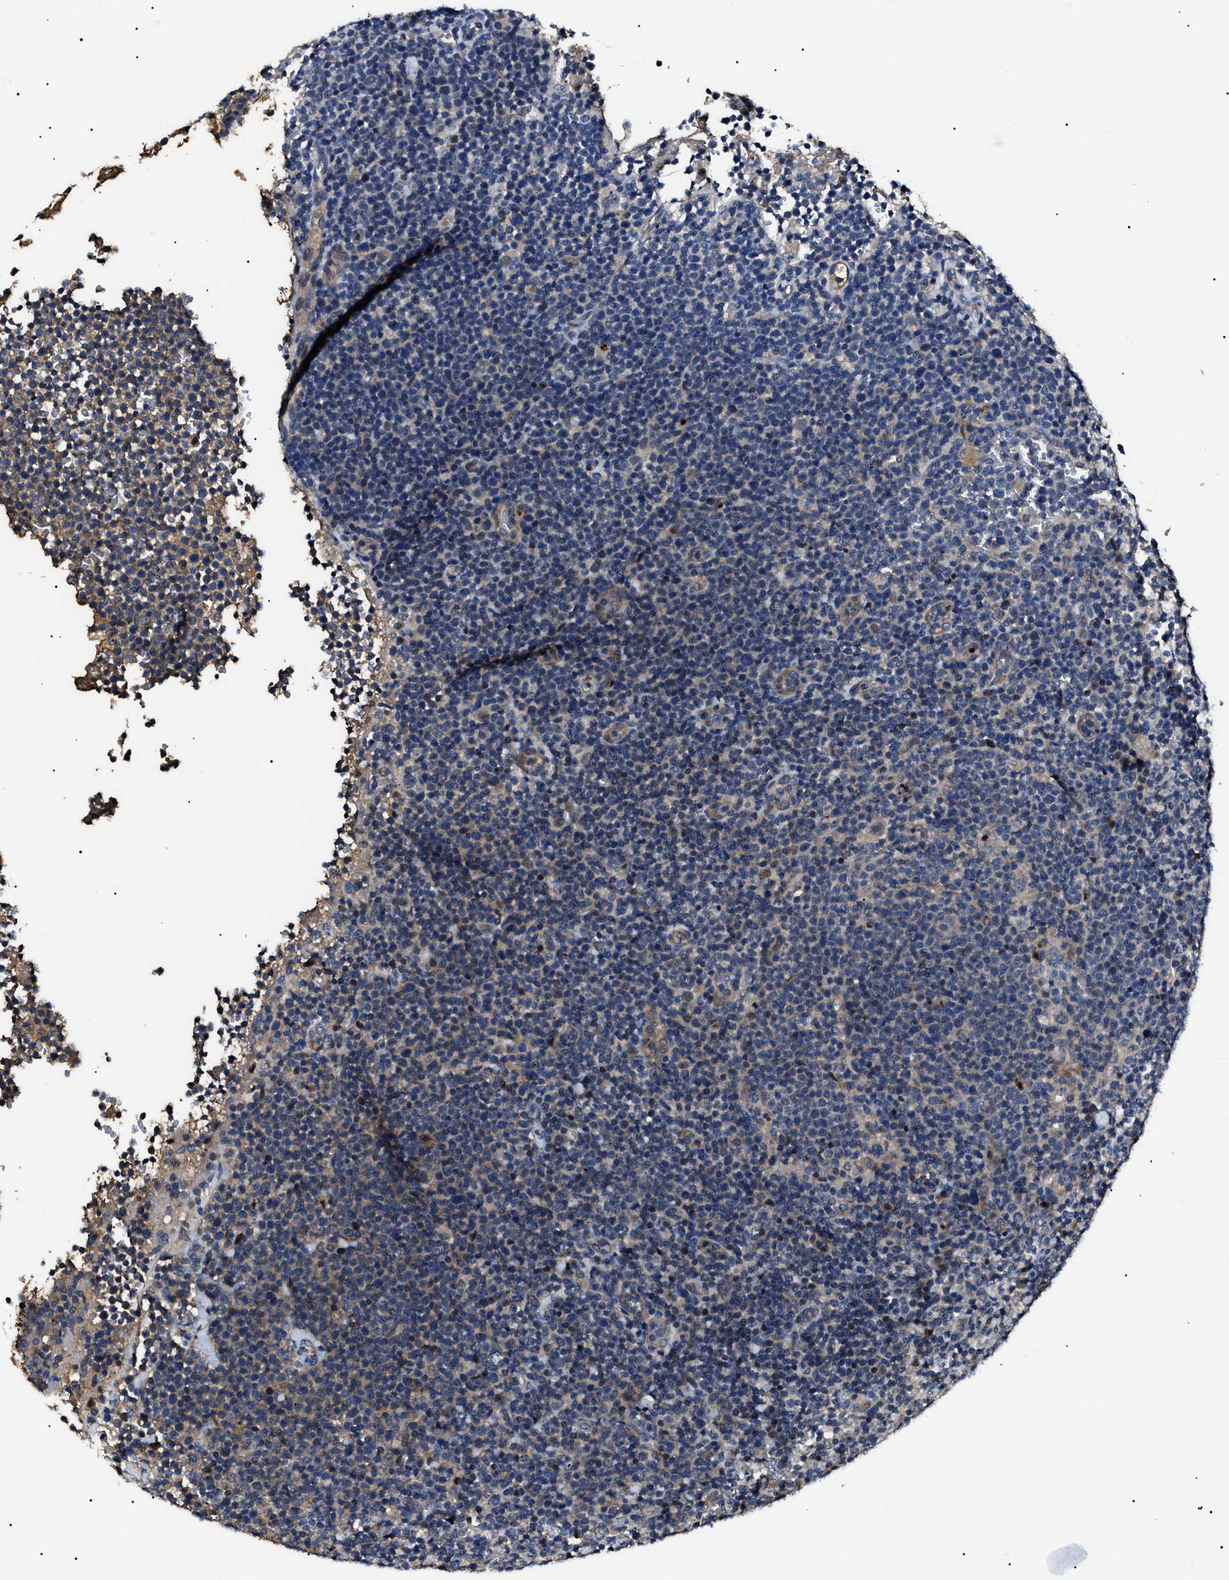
{"staining": {"intensity": "negative", "quantity": "none", "location": "none"}, "tissue": "lymphoma", "cell_type": "Tumor cells", "image_type": "cancer", "snomed": [{"axis": "morphology", "description": "Malignant lymphoma, non-Hodgkin's type, High grade"}, {"axis": "topography", "description": "Lymph node"}], "caption": "Immunohistochemical staining of human lymphoma displays no significant expression in tumor cells. (DAB immunohistochemistry (IHC) visualized using brightfield microscopy, high magnification).", "gene": "IFT81", "patient": {"sex": "male", "age": 61}}